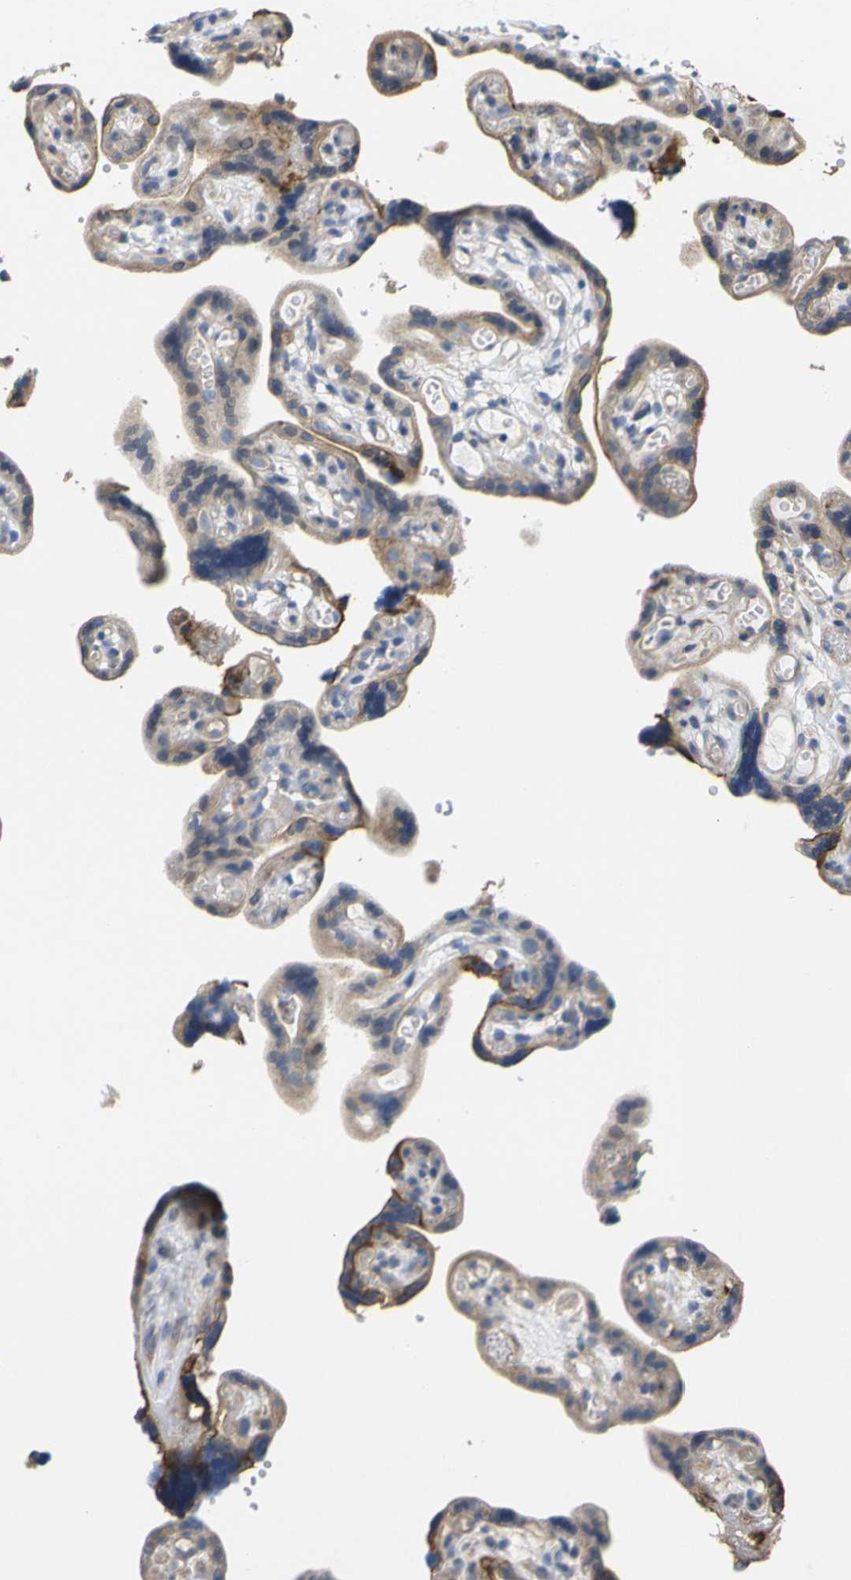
{"staining": {"intensity": "weak", "quantity": ">75%", "location": "cytoplasmic/membranous"}, "tissue": "placenta", "cell_type": "Decidual cells", "image_type": "normal", "snomed": [{"axis": "morphology", "description": "Normal tissue, NOS"}, {"axis": "topography", "description": "Placenta"}], "caption": "Immunohistochemistry (IHC) of normal human placenta reveals low levels of weak cytoplasmic/membranous positivity in about >75% of decidual cells.", "gene": "USH1C", "patient": {"sex": "female", "age": 30}}